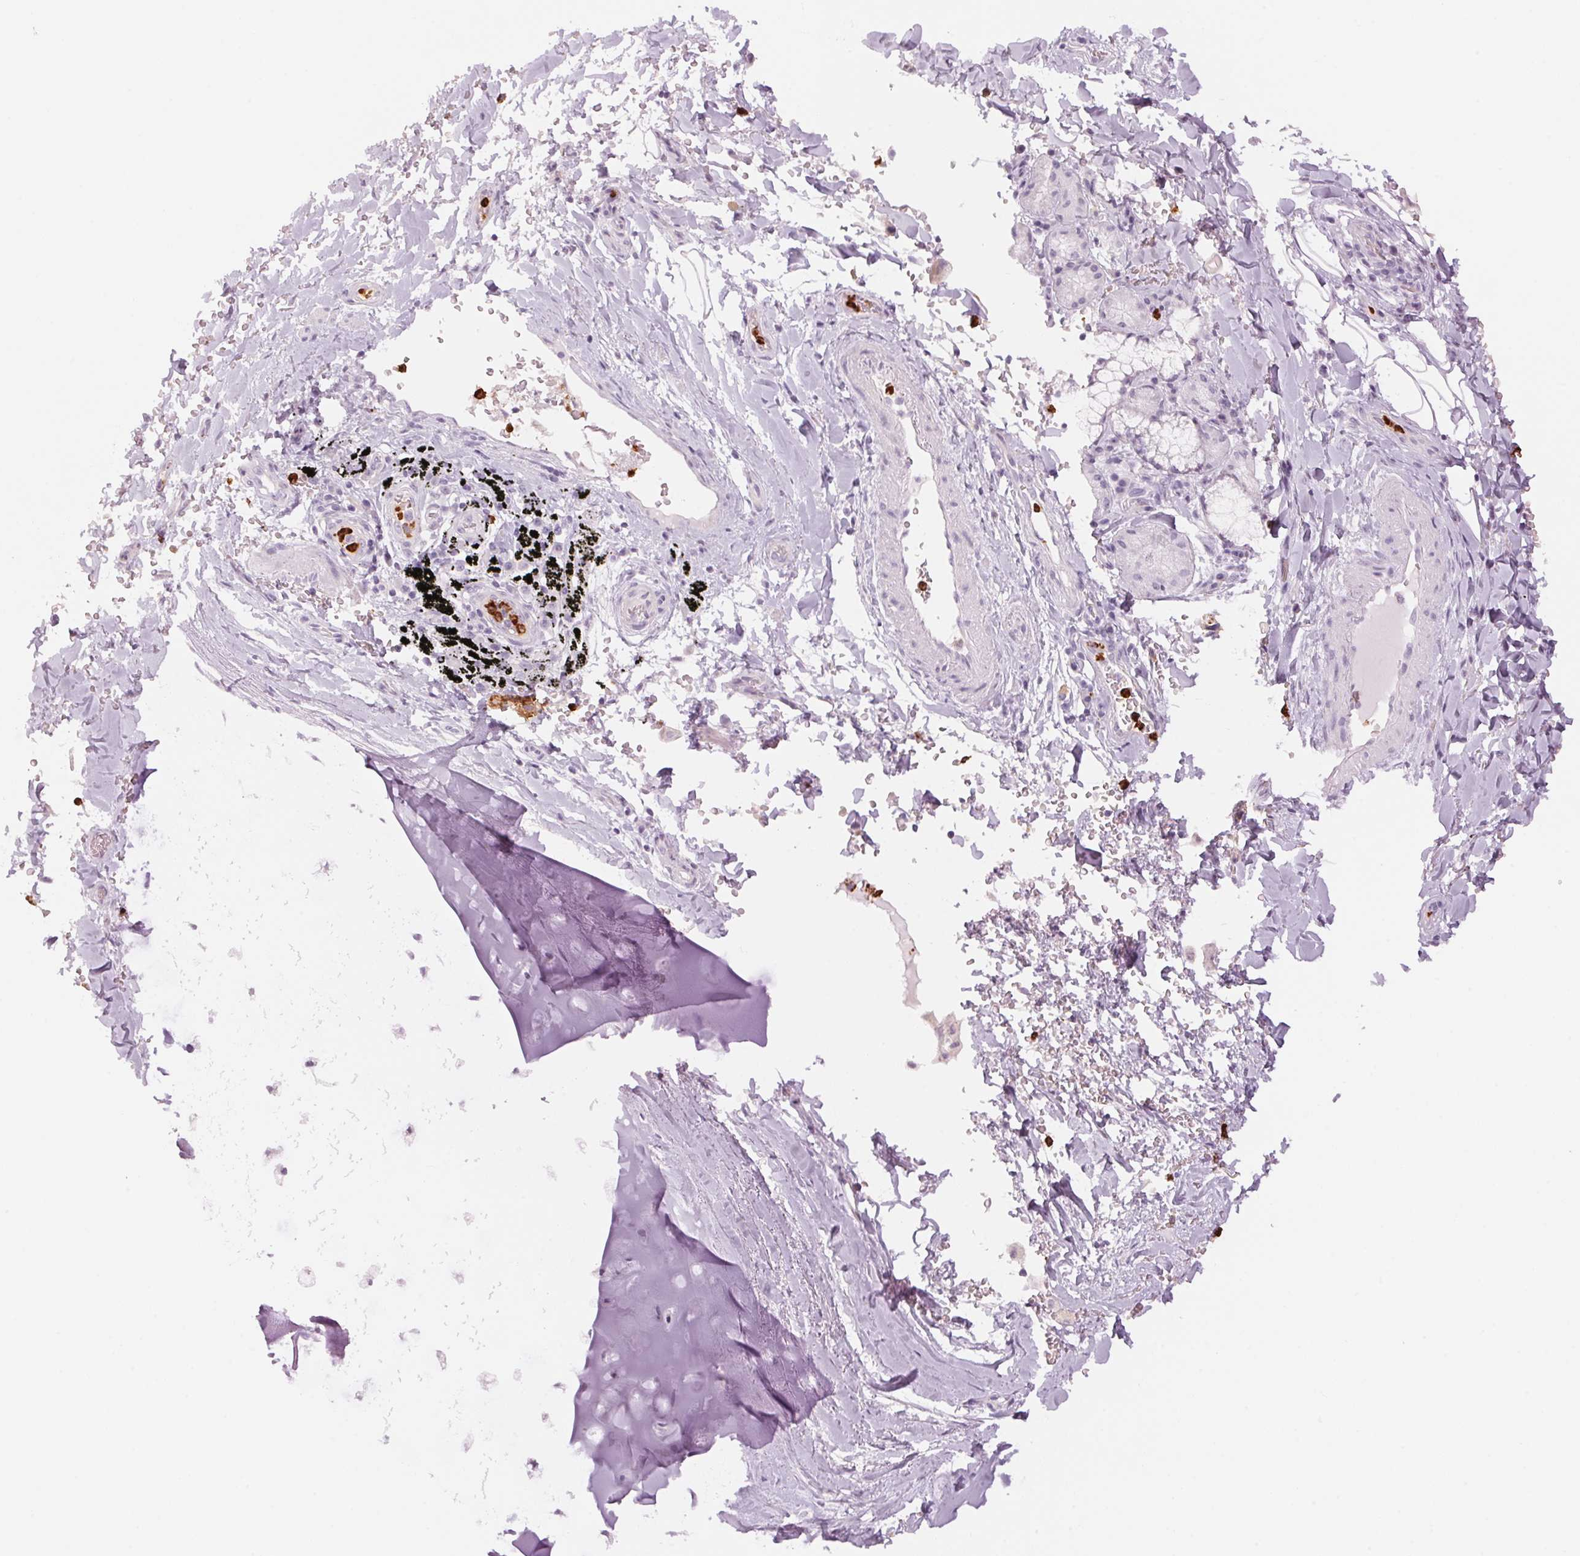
{"staining": {"intensity": "negative", "quantity": "none", "location": "none"}, "tissue": "adipose tissue", "cell_type": "Adipocytes", "image_type": "normal", "snomed": [{"axis": "morphology", "description": "Normal tissue, NOS"}, {"axis": "topography", "description": "Cartilage tissue"}, {"axis": "topography", "description": "Bronchus"}], "caption": "Immunohistochemistry micrograph of unremarkable adipose tissue stained for a protein (brown), which exhibits no staining in adipocytes.", "gene": "KLK7", "patient": {"sex": "male", "age": 64}}